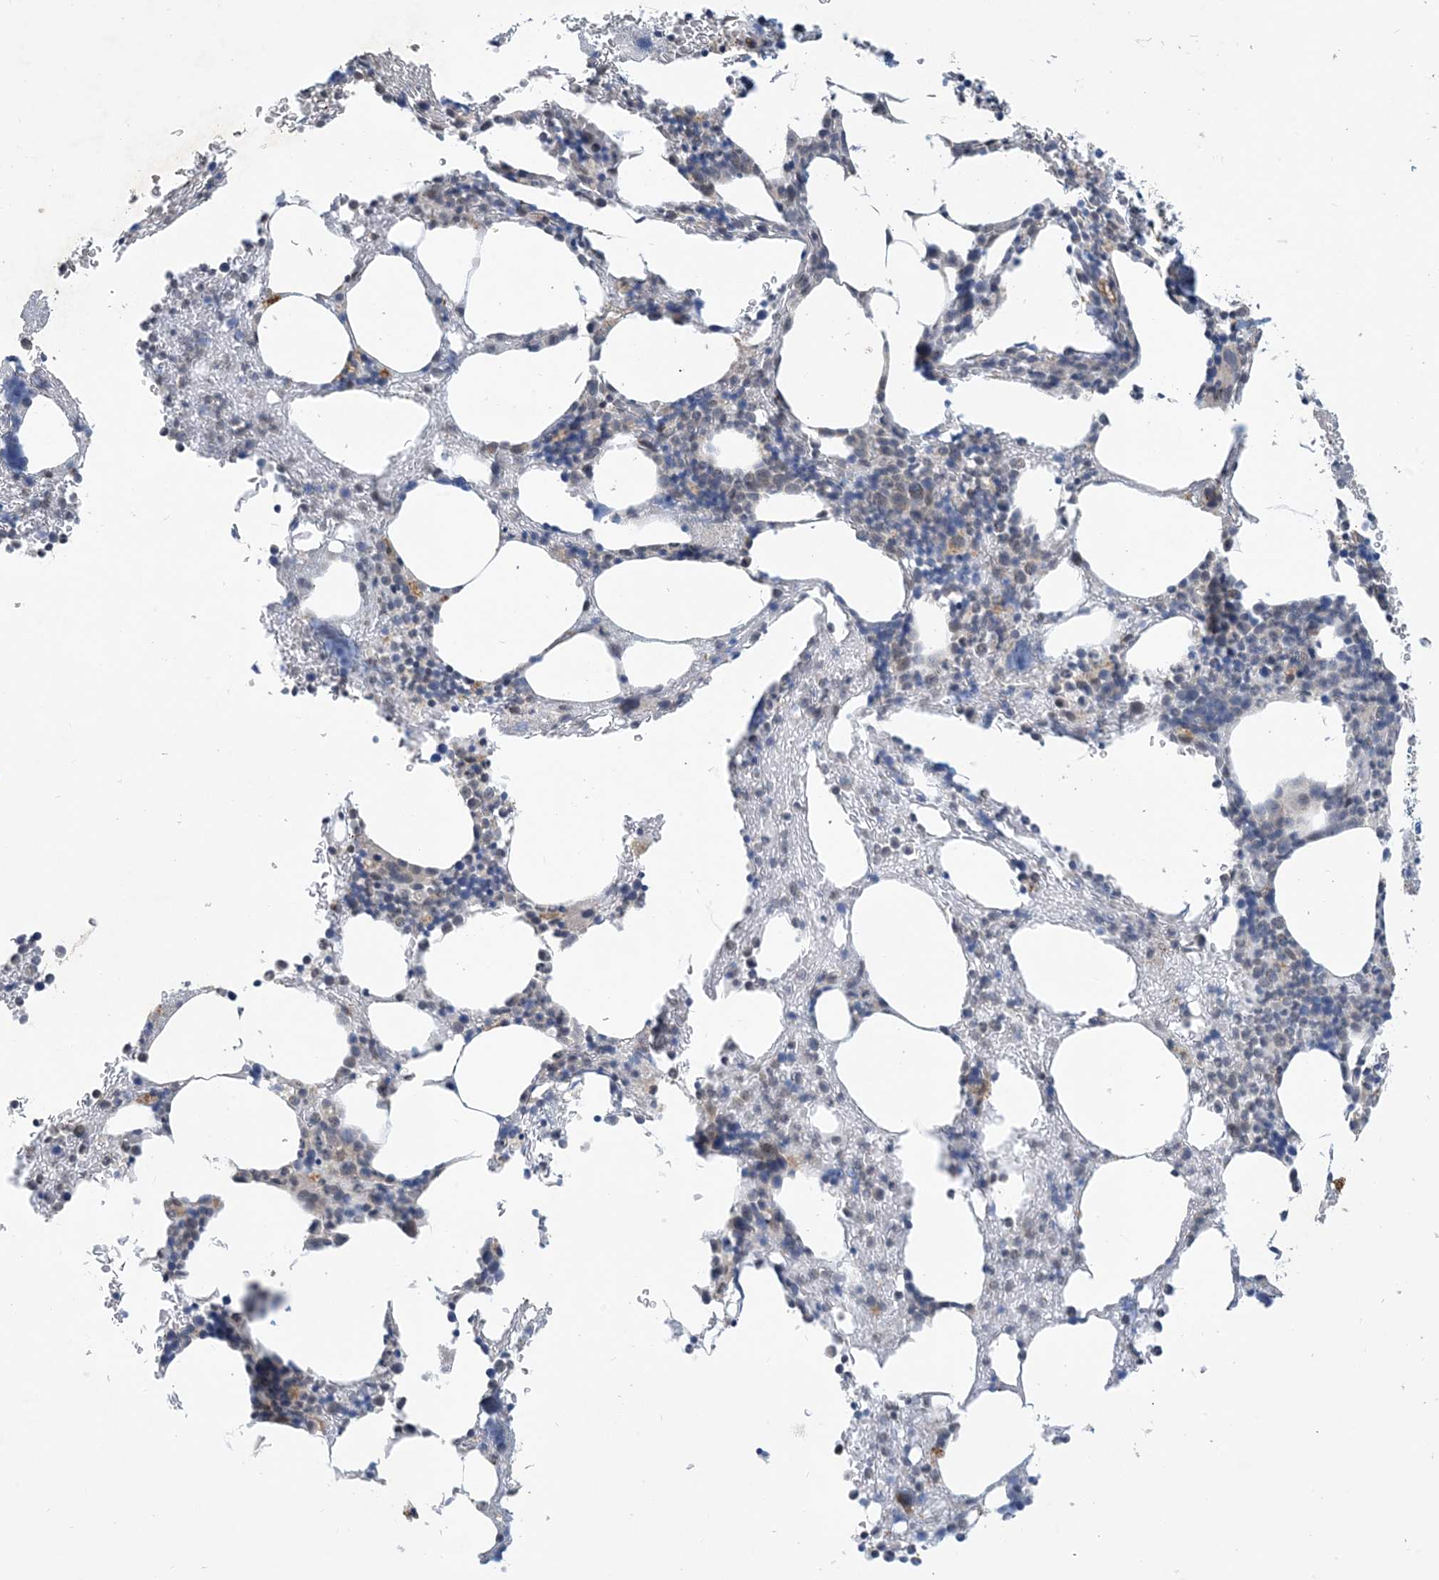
{"staining": {"intensity": "moderate", "quantity": "<25%", "location": "cytoplasmic/membranous"}, "tissue": "bone marrow", "cell_type": "Hematopoietic cells", "image_type": "normal", "snomed": [{"axis": "morphology", "description": "Normal tissue, NOS"}, {"axis": "topography", "description": "Bone marrow"}], "caption": "Normal bone marrow was stained to show a protein in brown. There is low levels of moderate cytoplasmic/membranous staining in approximately <25% of hematopoietic cells.", "gene": "TINAG", "patient": {"sex": "male"}}